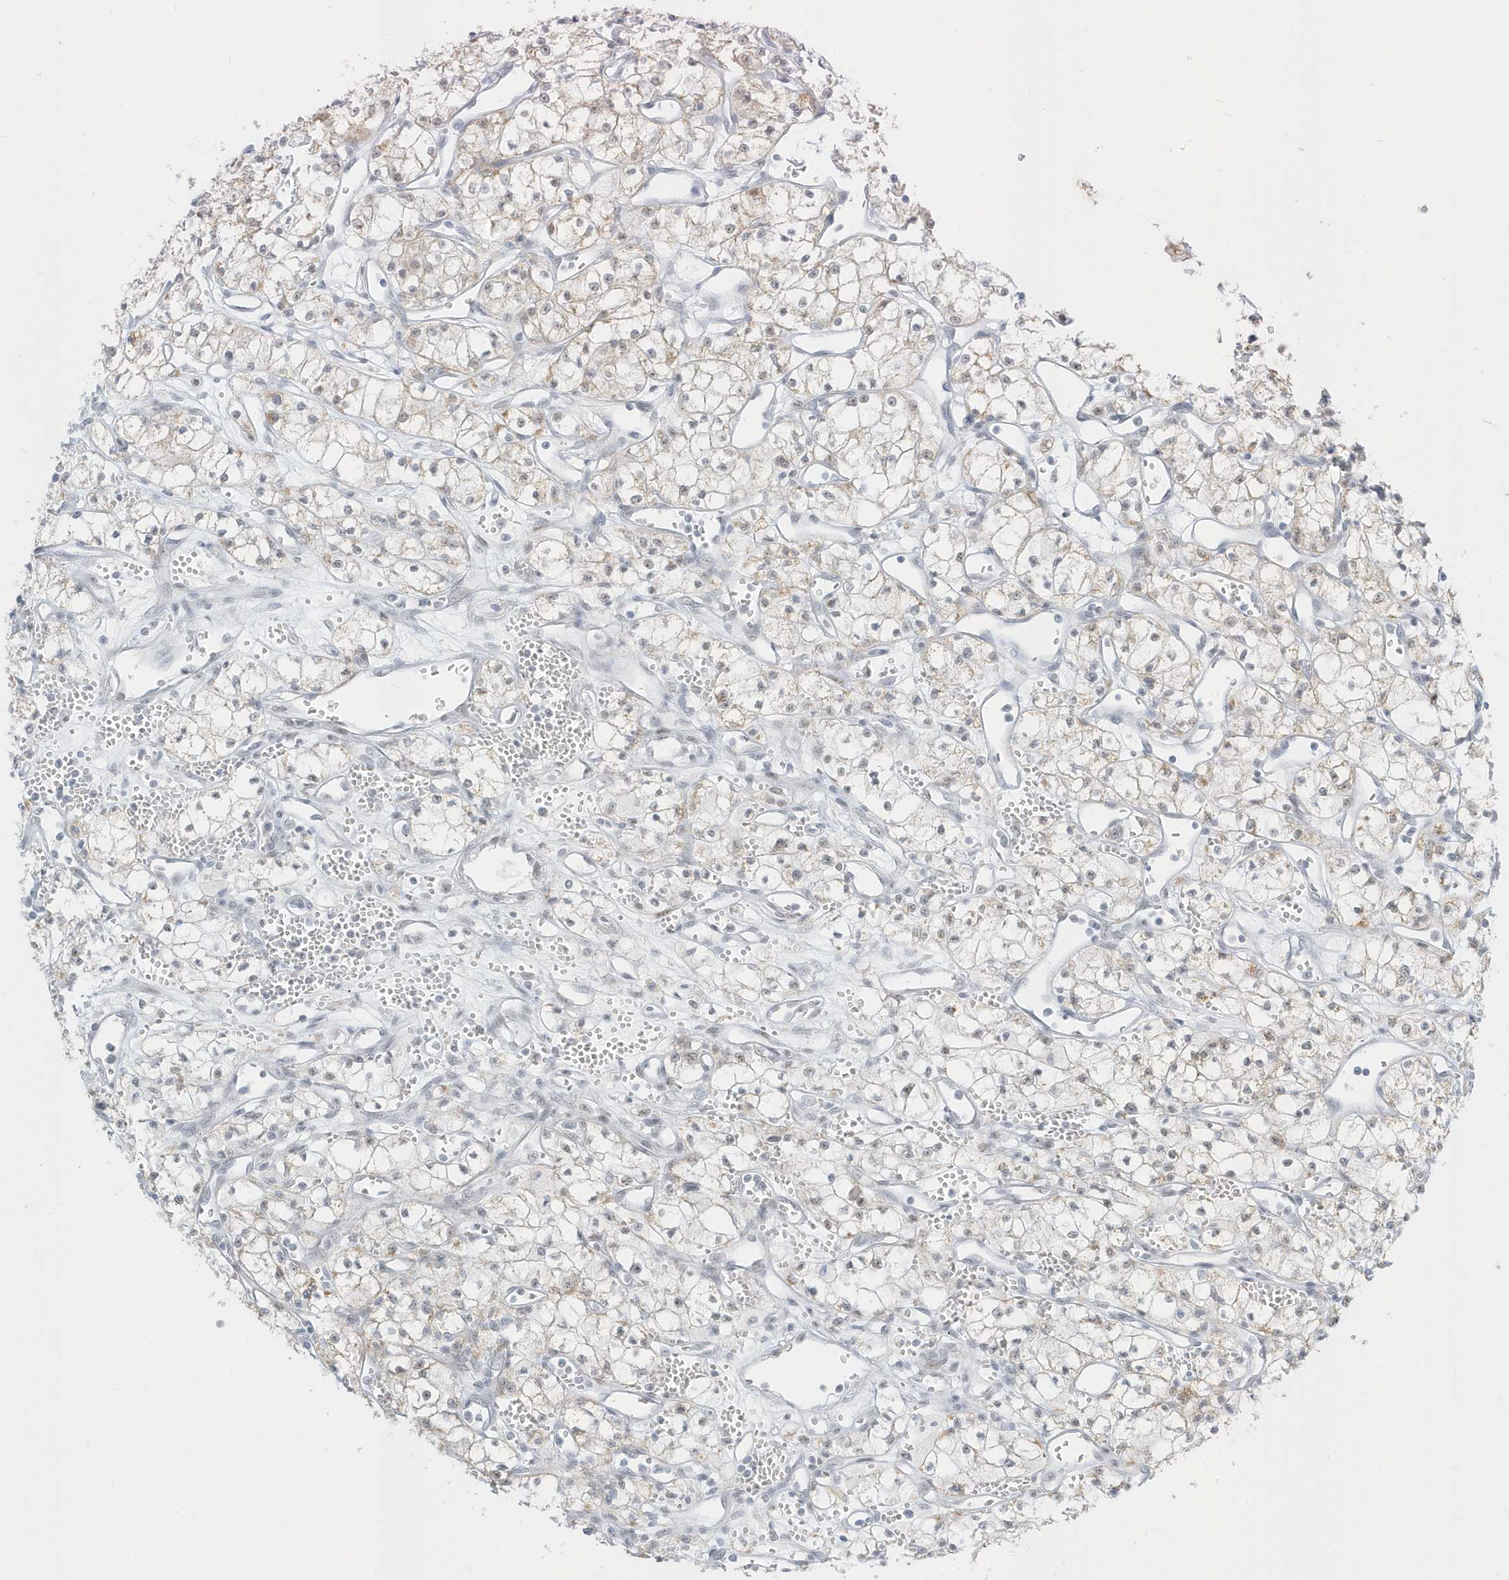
{"staining": {"intensity": "weak", "quantity": "<25%", "location": "cytoplasmic/membranous"}, "tissue": "renal cancer", "cell_type": "Tumor cells", "image_type": "cancer", "snomed": [{"axis": "morphology", "description": "Adenocarcinoma, NOS"}, {"axis": "topography", "description": "Kidney"}], "caption": "The image reveals no staining of tumor cells in renal adenocarcinoma. (Brightfield microscopy of DAB (3,3'-diaminobenzidine) immunohistochemistry (IHC) at high magnification).", "gene": "PLEKHN1", "patient": {"sex": "male", "age": 59}}